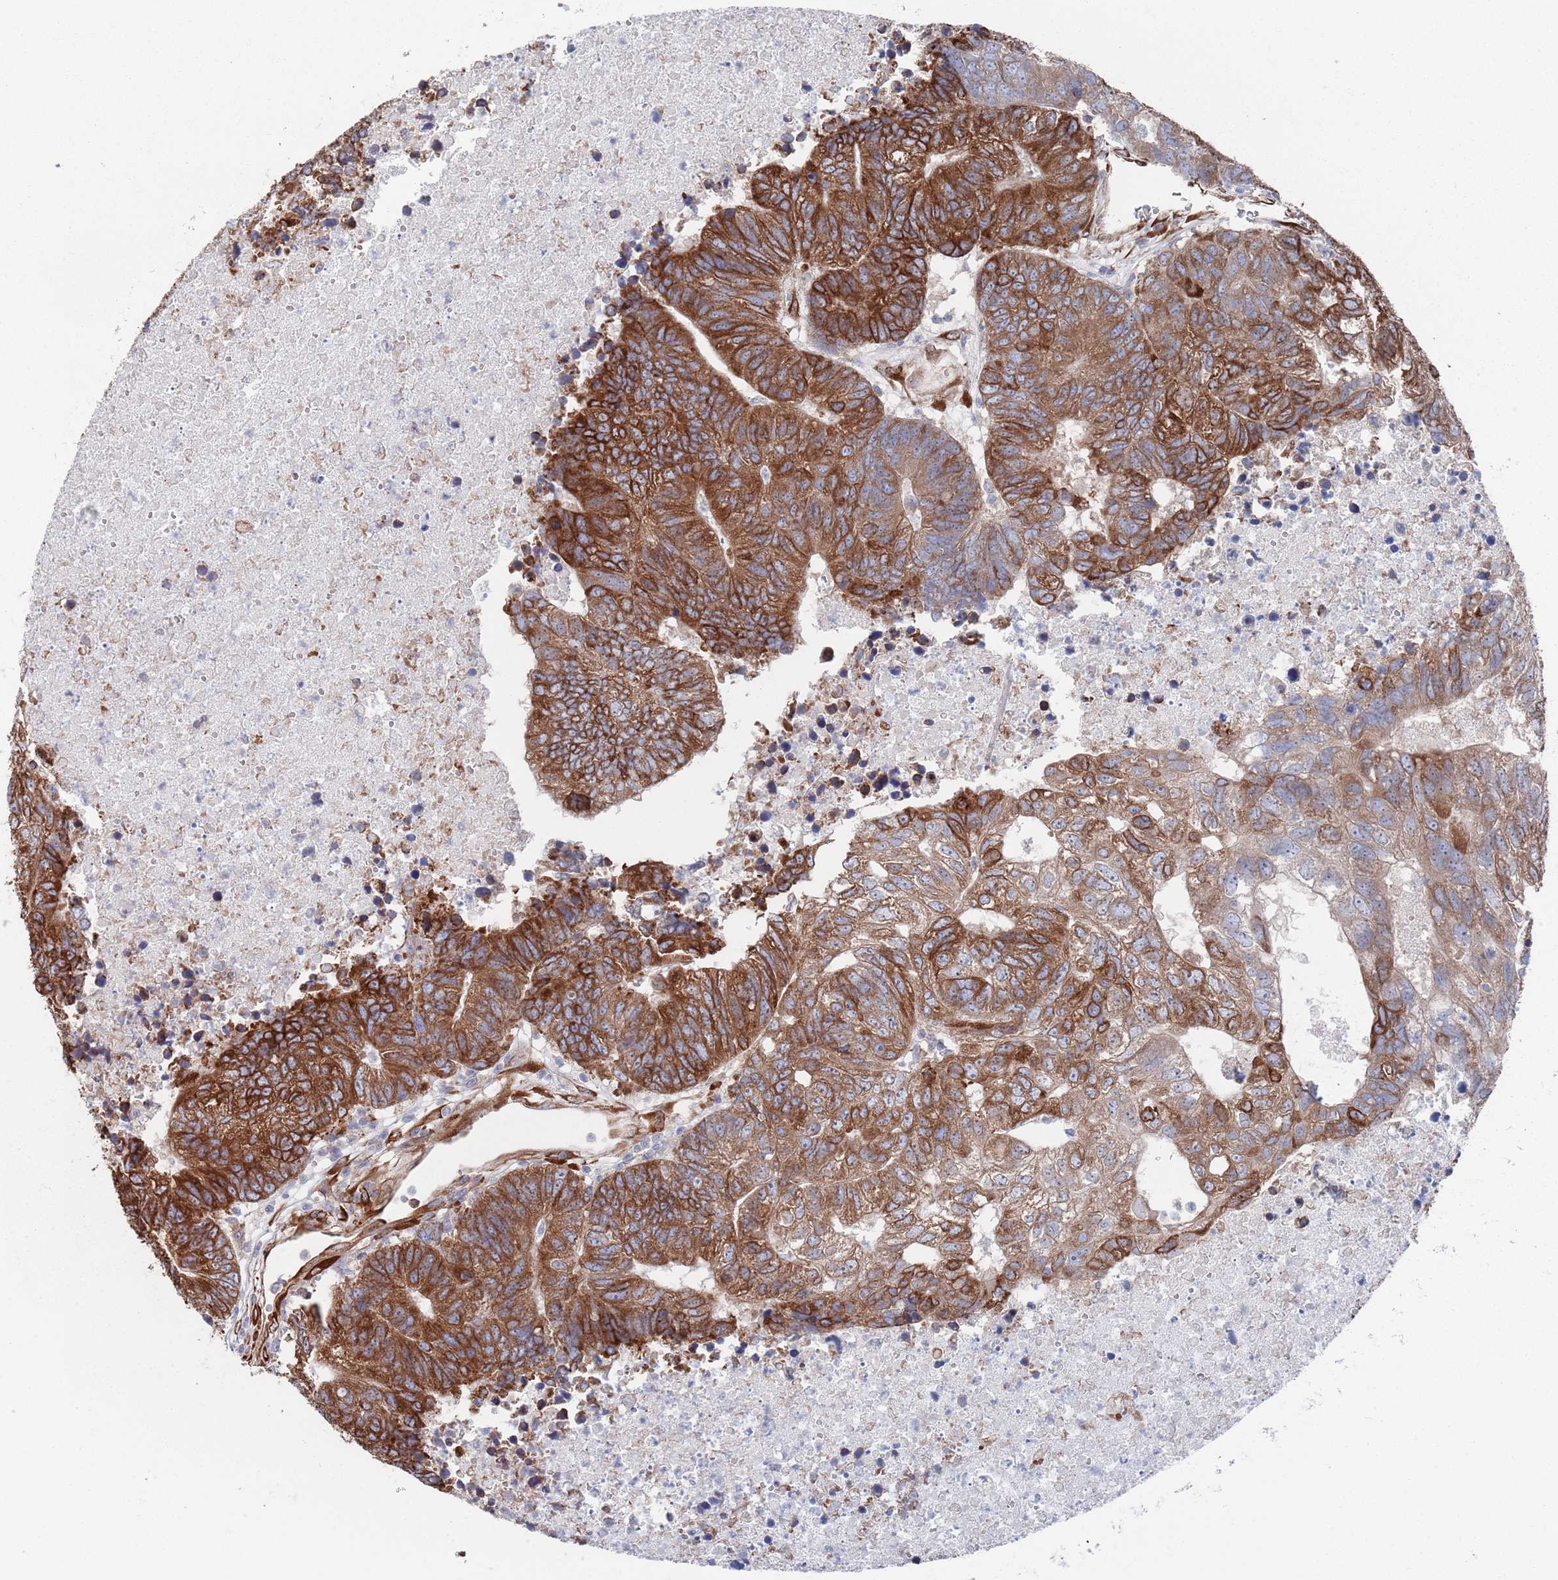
{"staining": {"intensity": "strong", "quantity": ">75%", "location": "cytoplasmic/membranous"}, "tissue": "colorectal cancer", "cell_type": "Tumor cells", "image_type": "cancer", "snomed": [{"axis": "morphology", "description": "Adenocarcinoma, NOS"}, {"axis": "topography", "description": "Colon"}], "caption": "Immunohistochemistry (IHC) (DAB (3,3'-diaminobenzidine)) staining of human colorectal cancer (adenocarcinoma) shows strong cytoplasmic/membranous protein staining in approximately >75% of tumor cells.", "gene": "CCDC106", "patient": {"sex": "female", "age": 48}}